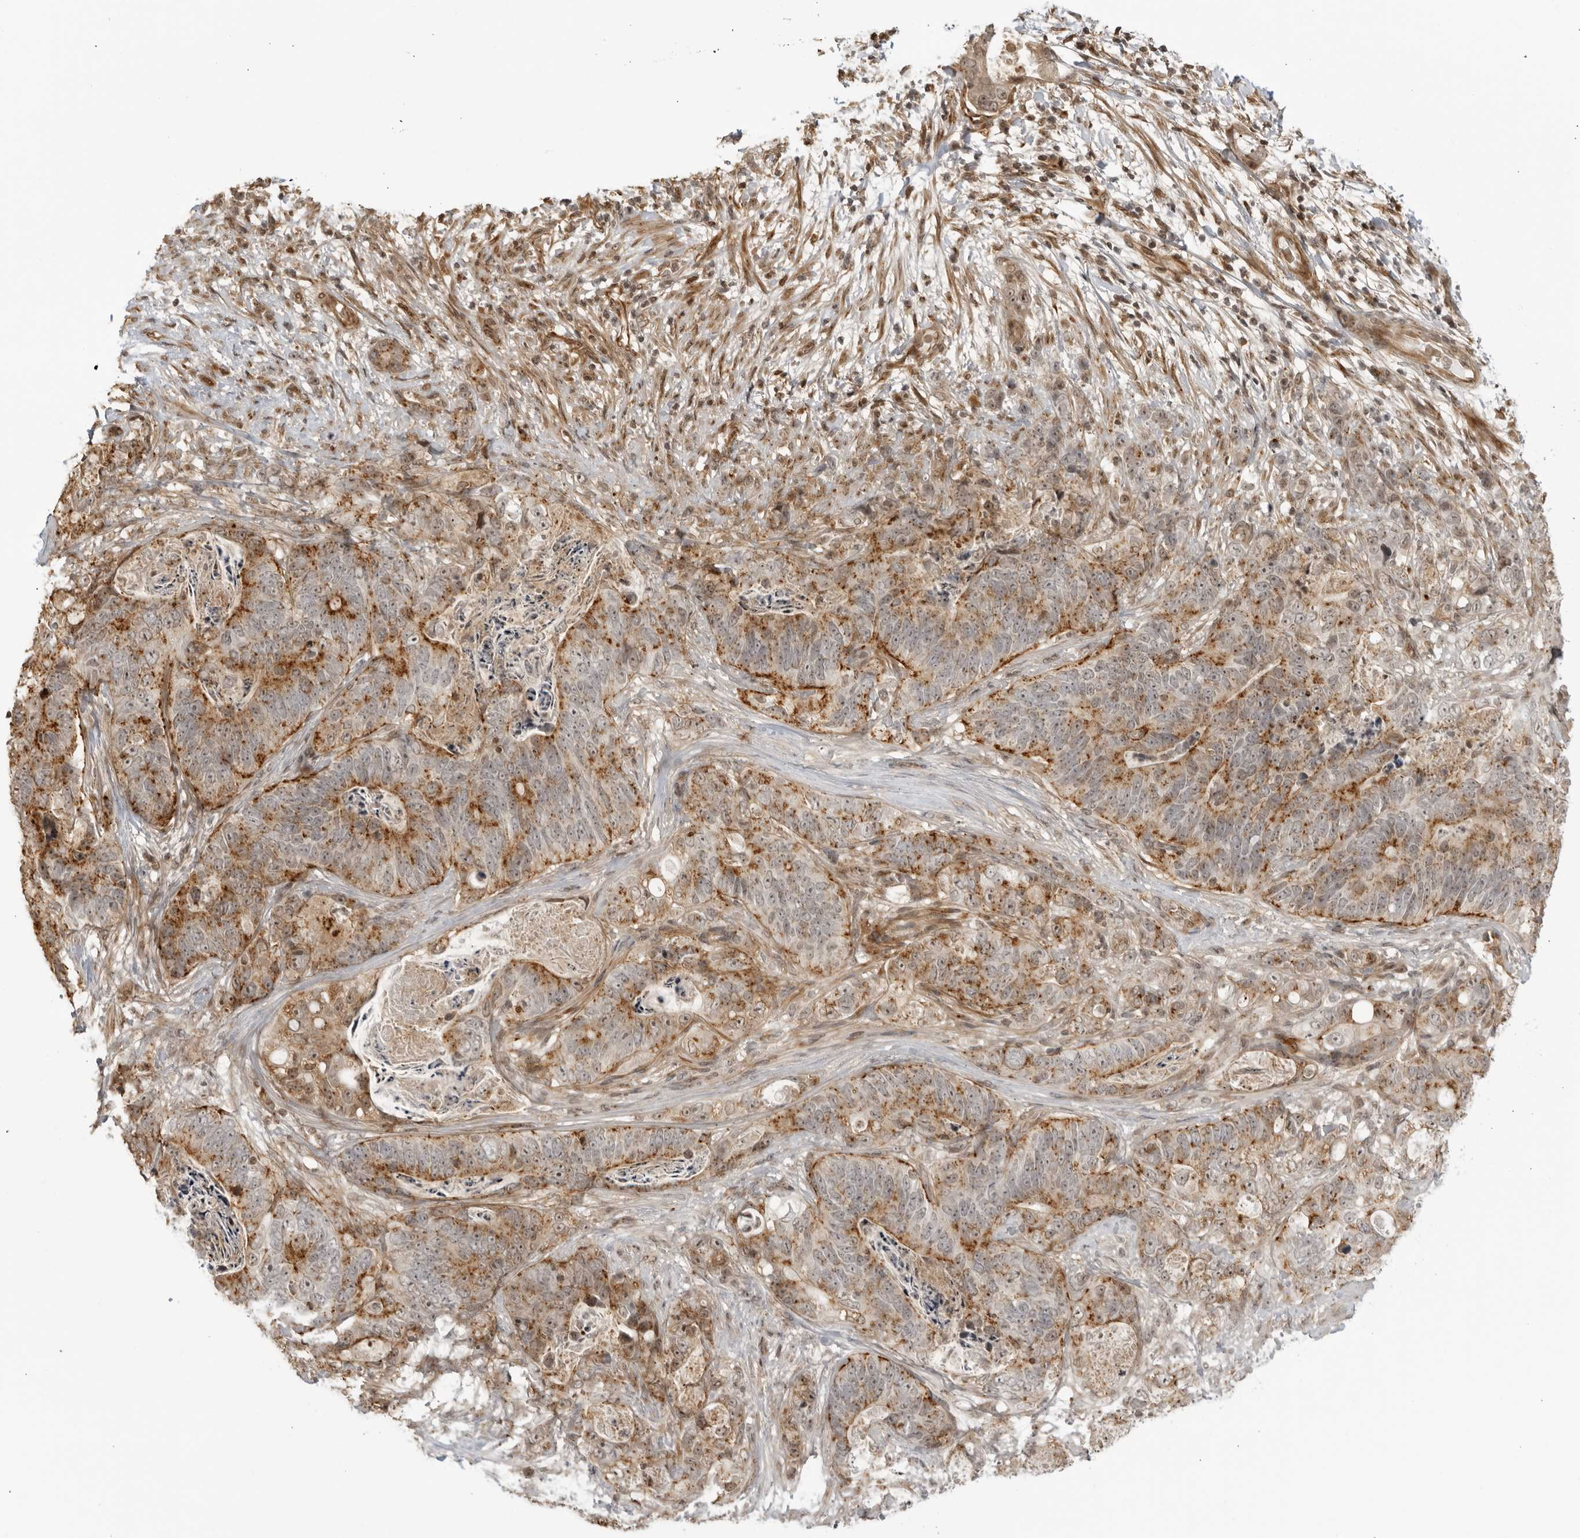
{"staining": {"intensity": "moderate", "quantity": "25%-75%", "location": "cytoplasmic/membranous"}, "tissue": "stomach cancer", "cell_type": "Tumor cells", "image_type": "cancer", "snomed": [{"axis": "morphology", "description": "Normal tissue, NOS"}, {"axis": "morphology", "description": "Adenocarcinoma, NOS"}, {"axis": "topography", "description": "Stomach"}], "caption": "Stomach cancer was stained to show a protein in brown. There is medium levels of moderate cytoplasmic/membranous staining in about 25%-75% of tumor cells.", "gene": "TCF21", "patient": {"sex": "female", "age": 89}}